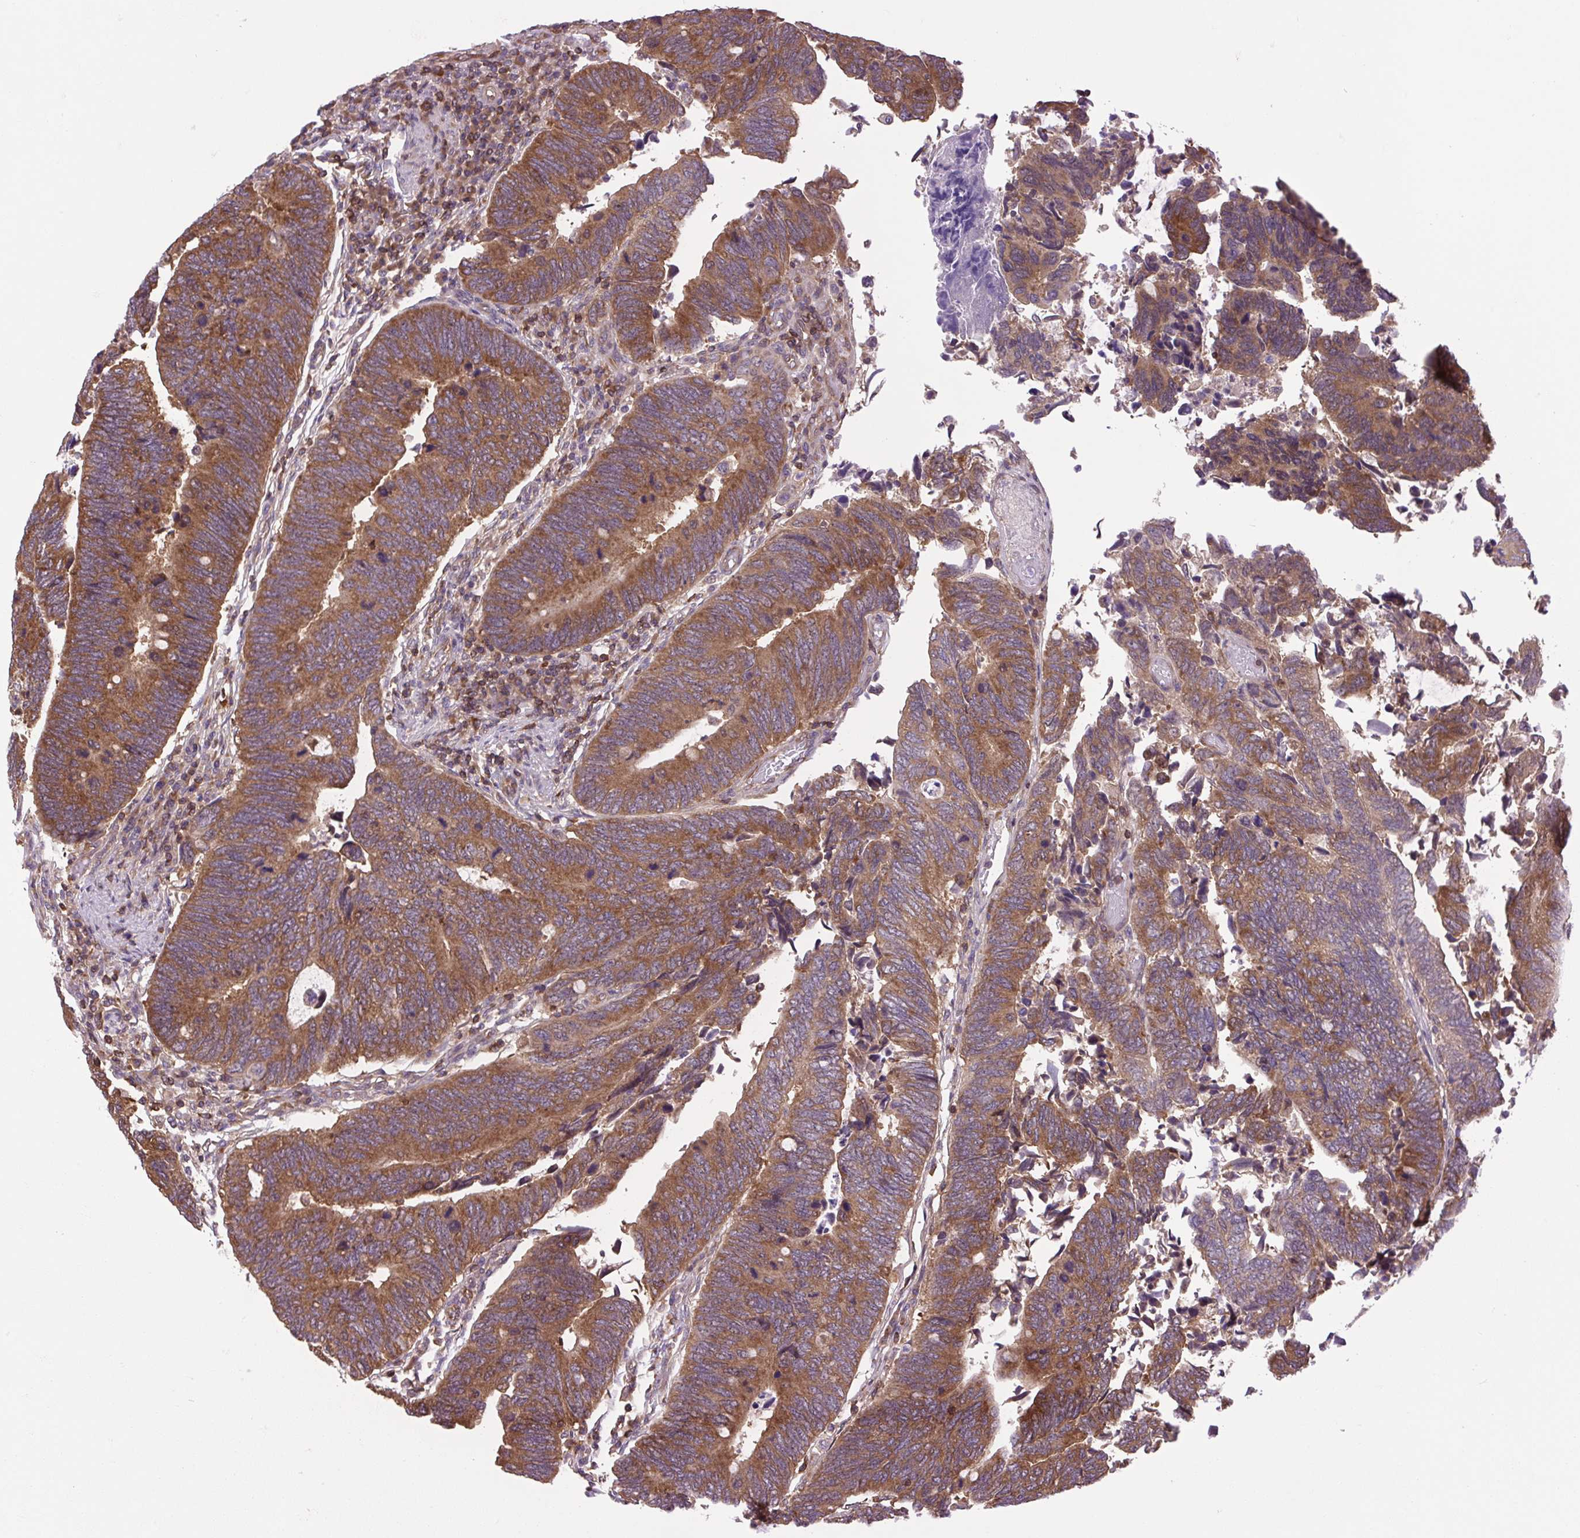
{"staining": {"intensity": "moderate", "quantity": ">75%", "location": "cytoplasmic/membranous"}, "tissue": "colorectal cancer", "cell_type": "Tumor cells", "image_type": "cancer", "snomed": [{"axis": "morphology", "description": "Adenocarcinoma, NOS"}, {"axis": "topography", "description": "Colon"}], "caption": "Immunohistochemical staining of colorectal adenocarcinoma displays medium levels of moderate cytoplasmic/membranous positivity in about >75% of tumor cells.", "gene": "PLCG1", "patient": {"sex": "male", "age": 87}}